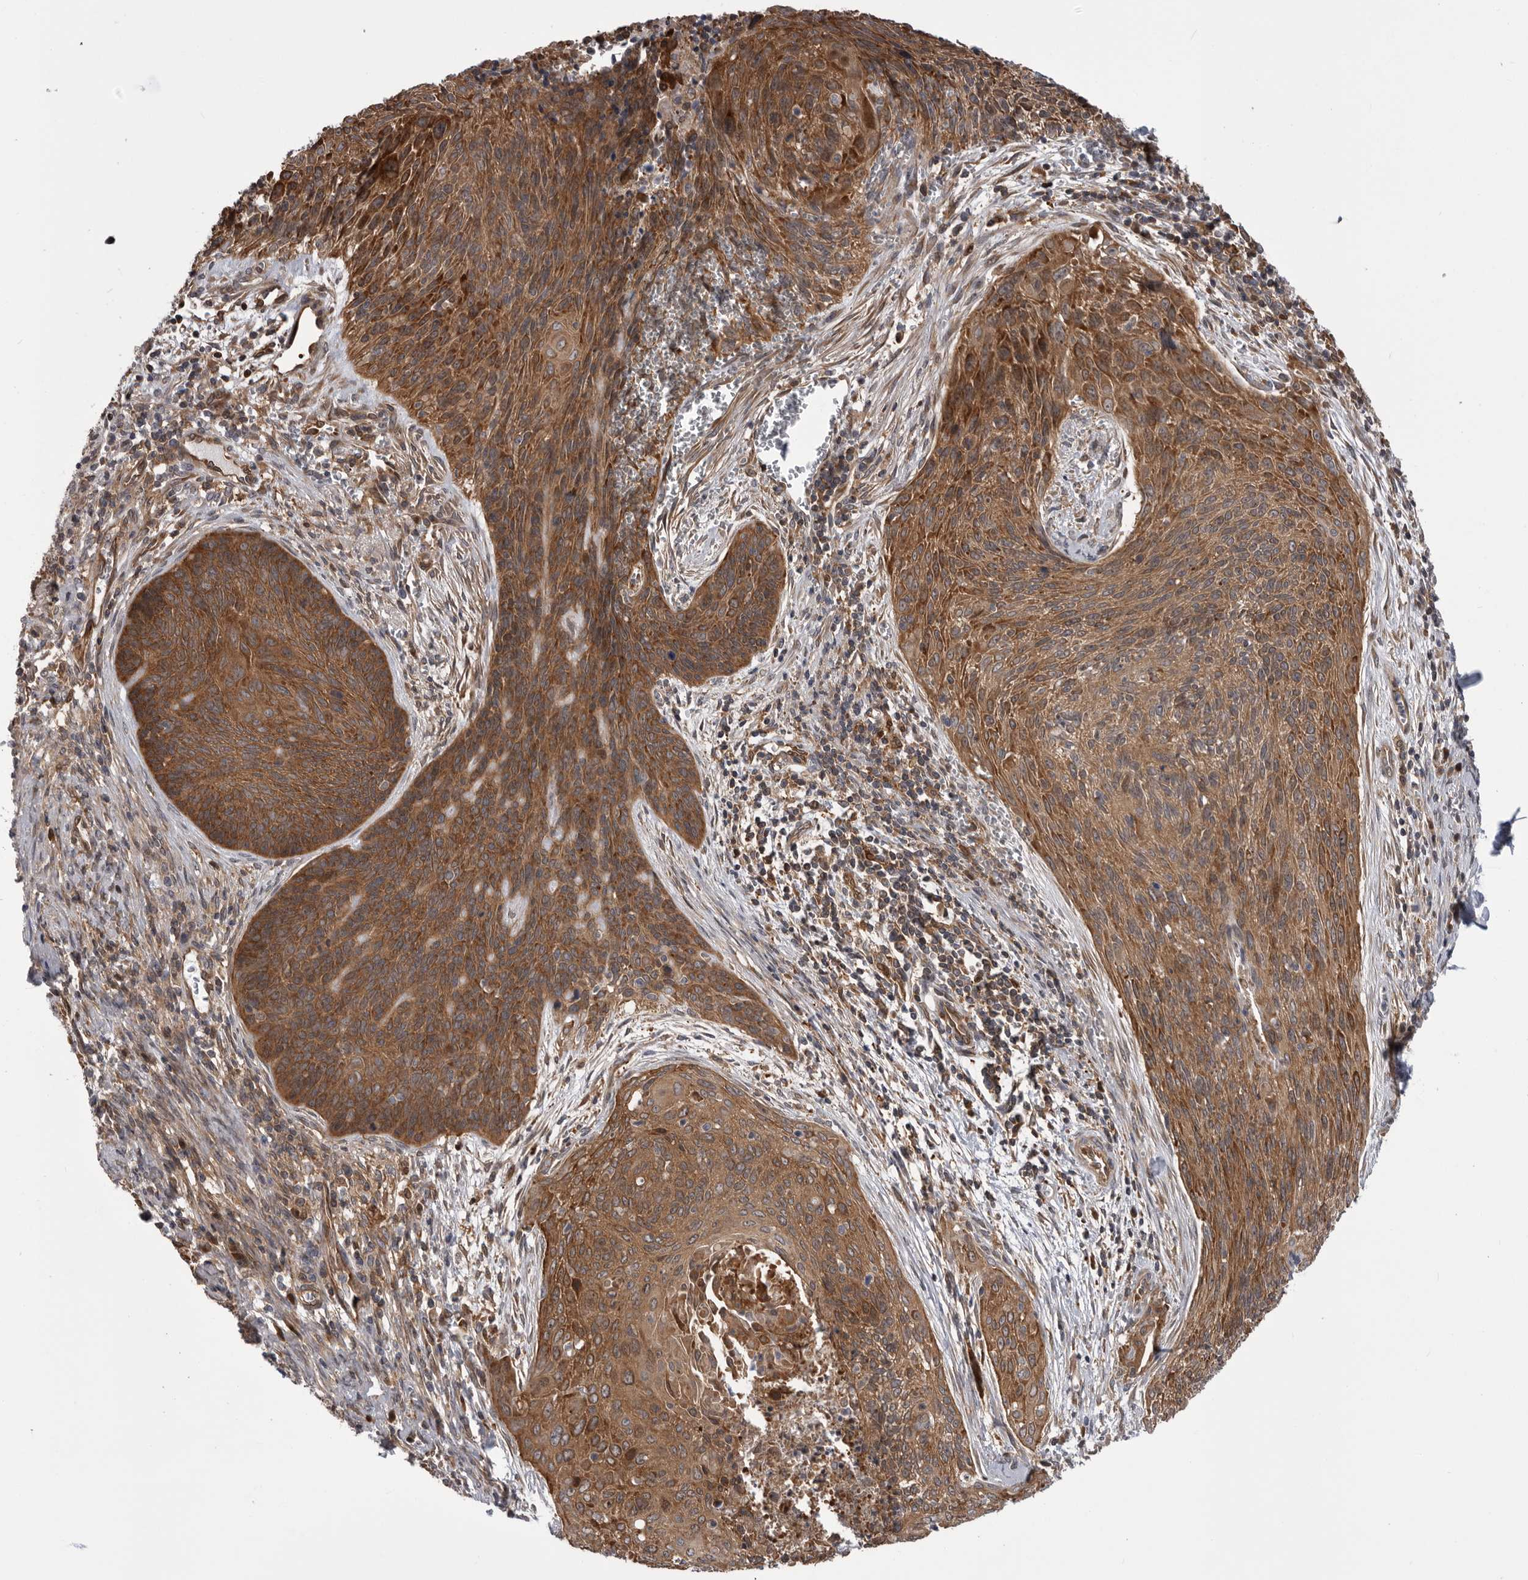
{"staining": {"intensity": "strong", "quantity": ">75%", "location": "cytoplasmic/membranous"}, "tissue": "cervical cancer", "cell_type": "Tumor cells", "image_type": "cancer", "snomed": [{"axis": "morphology", "description": "Squamous cell carcinoma, NOS"}, {"axis": "topography", "description": "Cervix"}], "caption": "There is high levels of strong cytoplasmic/membranous staining in tumor cells of cervical squamous cell carcinoma, as demonstrated by immunohistochemical staining (brown color).", "gene": "RAB3GAP2", "patient": {"sex": "female", "age": 55}}